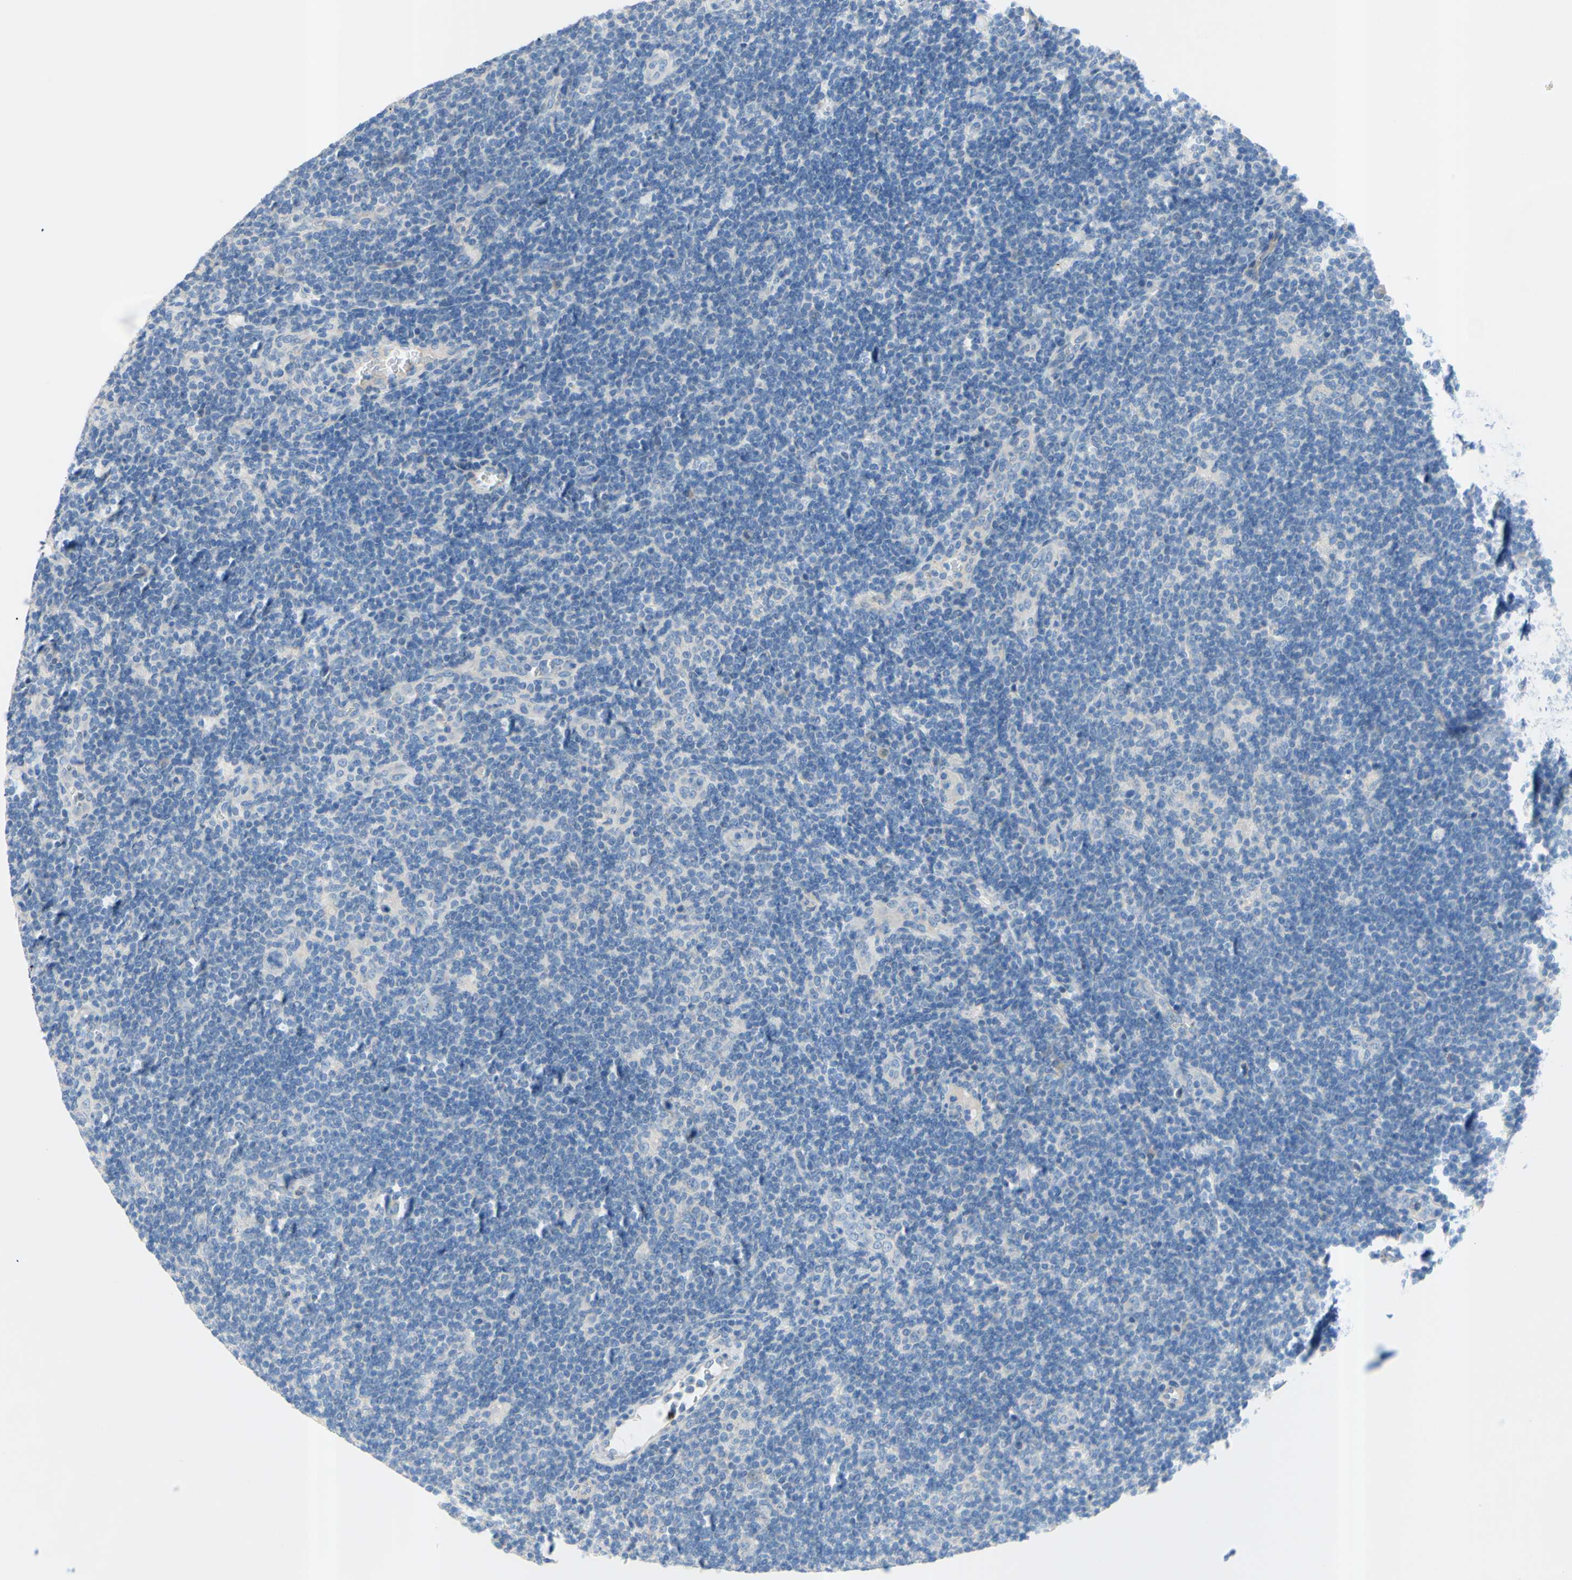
{"staining": {"intensity": "negative", "quantity": "none", "location": "none"}, "tissue": "lymphoma", "cell_type": "Tumor cells", "image_type": "cancer", "snomed": [{"axis": "morphology", "description": "Hodgkin's disease, NOS"}, {"axis": "topography", "description": "Lymph node"}], "caption": "An immunohistochemistry (IHC) histopathology image of lymphoma is shown. There is no staining in tumor cells of lymphoma.", "gene": "TMIGD2", "patient": {"sex": "female", "age": 57}}